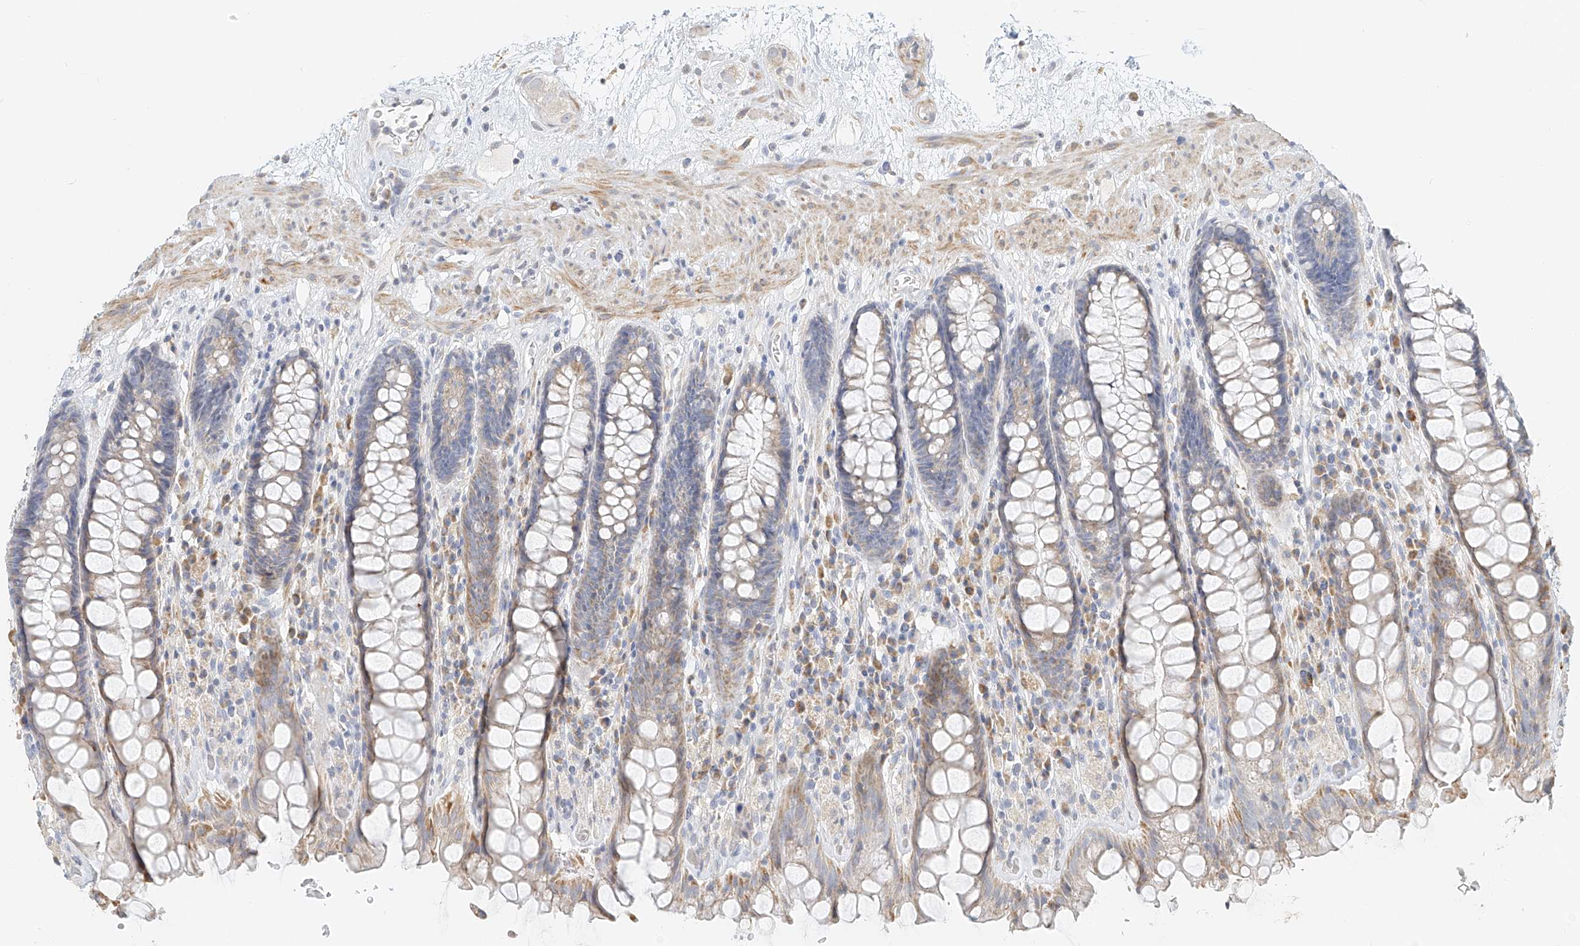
{"staining": {"intensity": "weak", "quantity": "25%-75%", "location": "cytoplasmic/membranous"}, "tissue": "rectum", "cell_type": "Glandular cells", "image_type": "normal", "snomed": [{"axis": "morphology", "description": "Normal tissue, NOS"}, {"axis": "topography", "description": "Rectum"}], "caption": "IHC (DAB (3,3'-diaminobenzidine)) staining of benign human rectum displays weak cytoplasmic/membranous protein expression in about 25%-75% of glandular cells. The protein of interest is stained brown, and the nuclei are stained in blue (DAB IHC with brightfield microscopy, high magnification).", "gene": "CXorf58", "patient": {"sex": "male", "age": 64}}